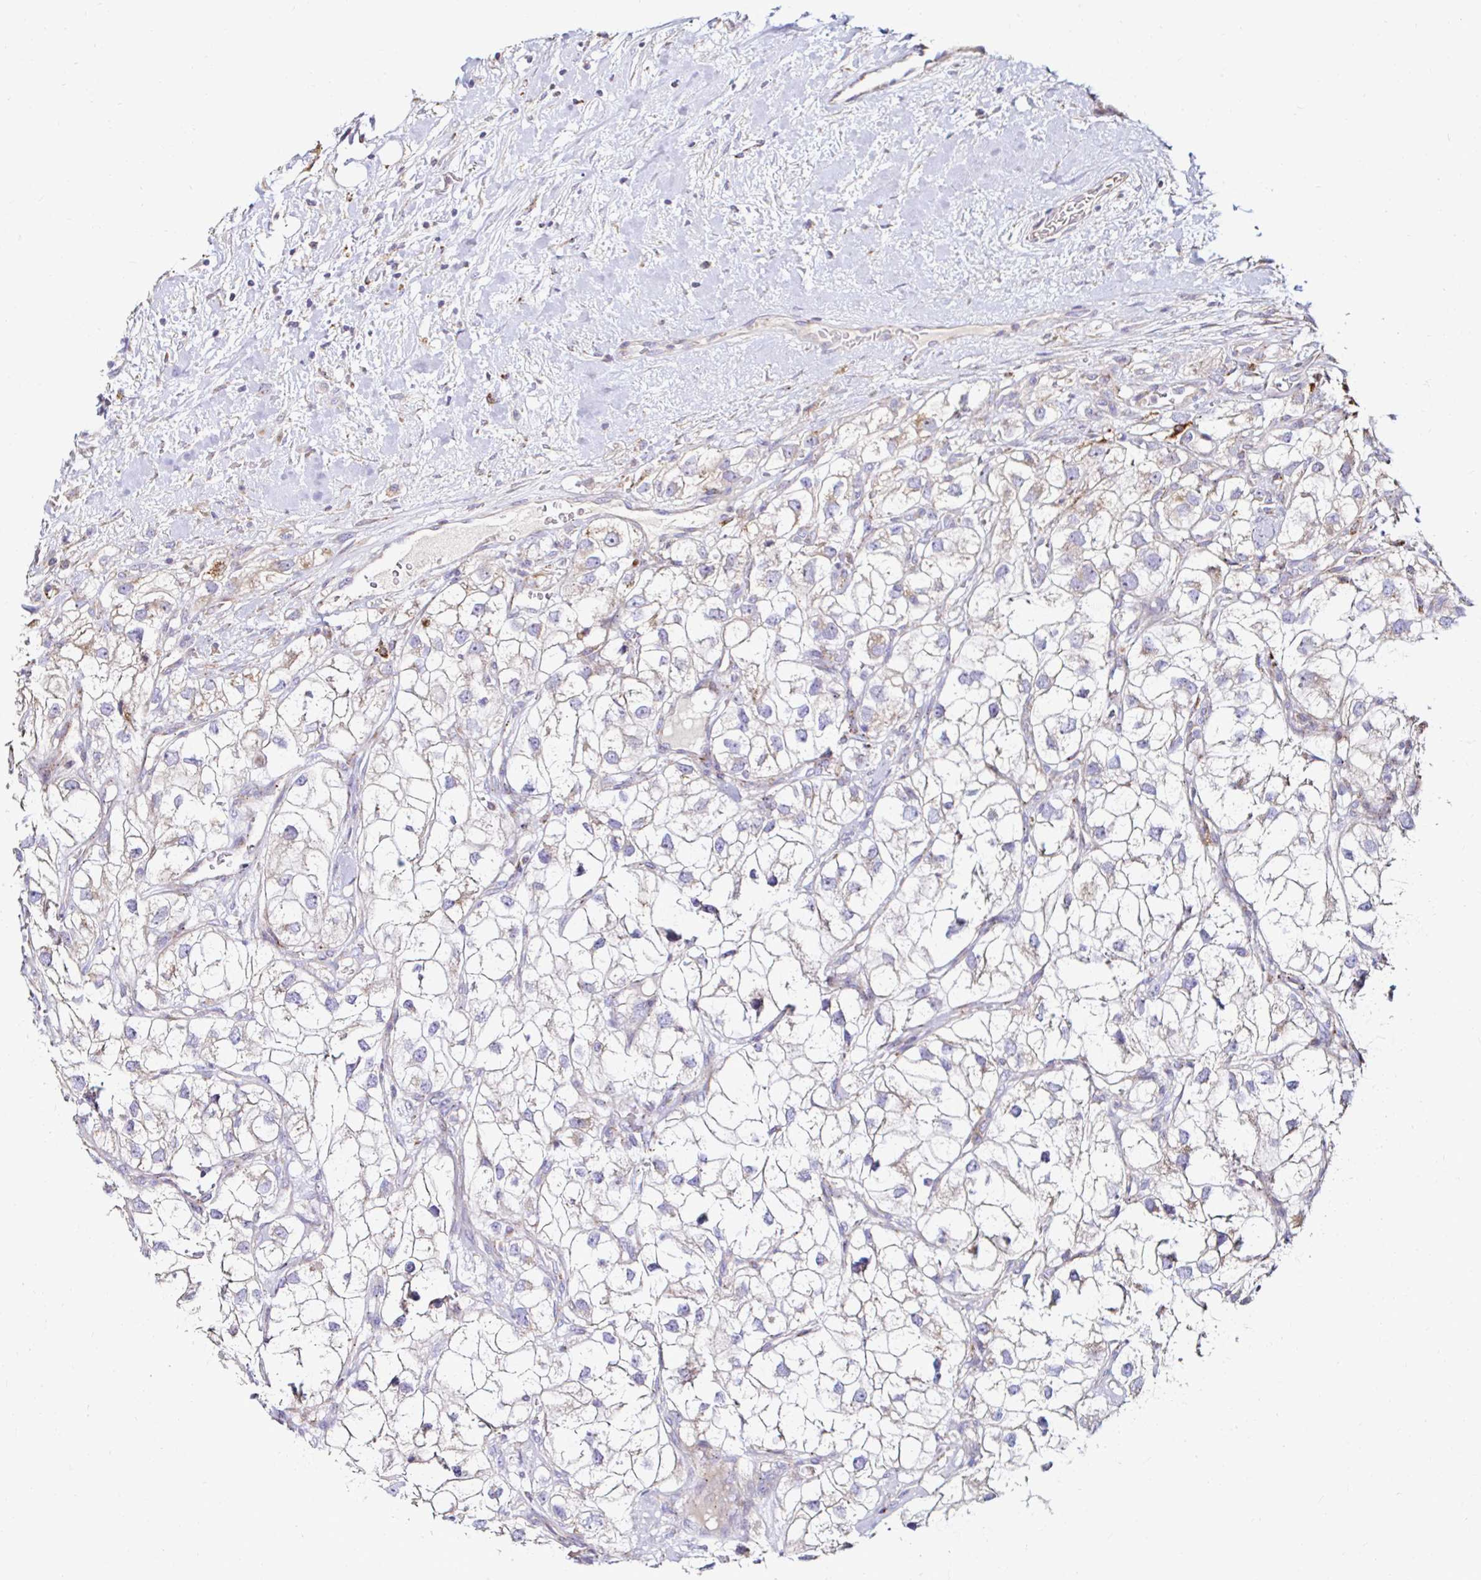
{"staining": {"intensity": "negative", "quantity": "none", "location": "none"}, "tissue": "renal cancer", "cell_type": "Tumor cells", "image_type": "cancer", "snomed": [{"axis": "morphology", "description": "Adenocarcinoma, NOS"}, {"axis": "topography", "description": "Kidney"}], "caption": "The immunohistochemistry histopathology image has no significant positivity in tumor cells of renal adenocarcinoma tissue. Nuclei are stained in blue.", "gene": "GALNS", "patient": {"sex": "male", "age": 59}}